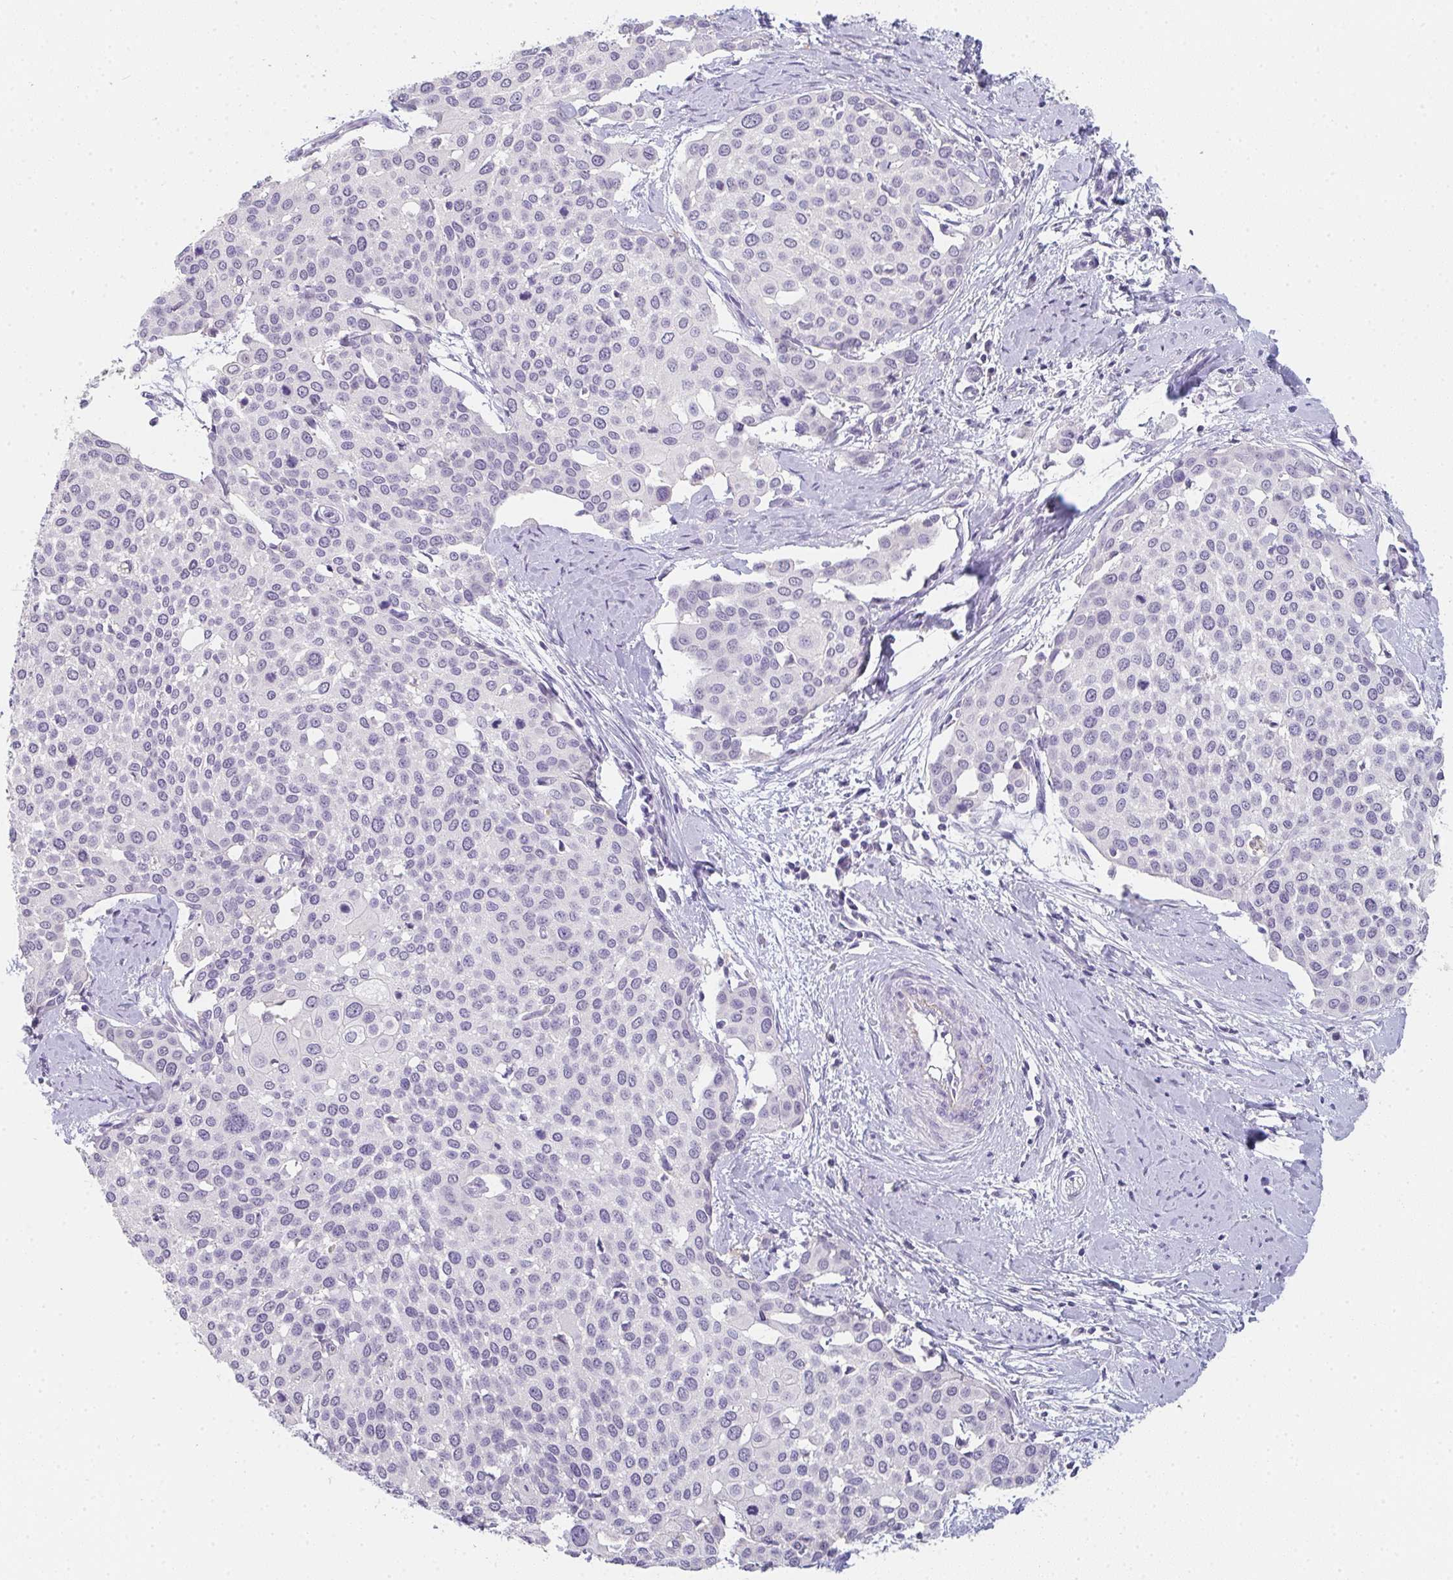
{"staining": {"intensity": "negative", "quantity": "none", "location": "none"}, "tissue": "cervical cancer", "cell_type": "Tumor cells", "image_type": "cancer", "snomed": [{"axis": "morphology", "description": "Squamous cell carcinoma, NOS"}, {"axis": "topography", "description": "Cervix"}], "caption": "DAB (3,3'-diaminobenzidine) immunohistochemical staining of cervical cancer exhibits no significant positivity in tumor cells. (Stains: DAB IHC with hematoxylin counter stain, Microscopy: brightfield microscopy at high magnification).", "gene": "C1QTNF8", "patient": {"sex": "female", "age": 44}}